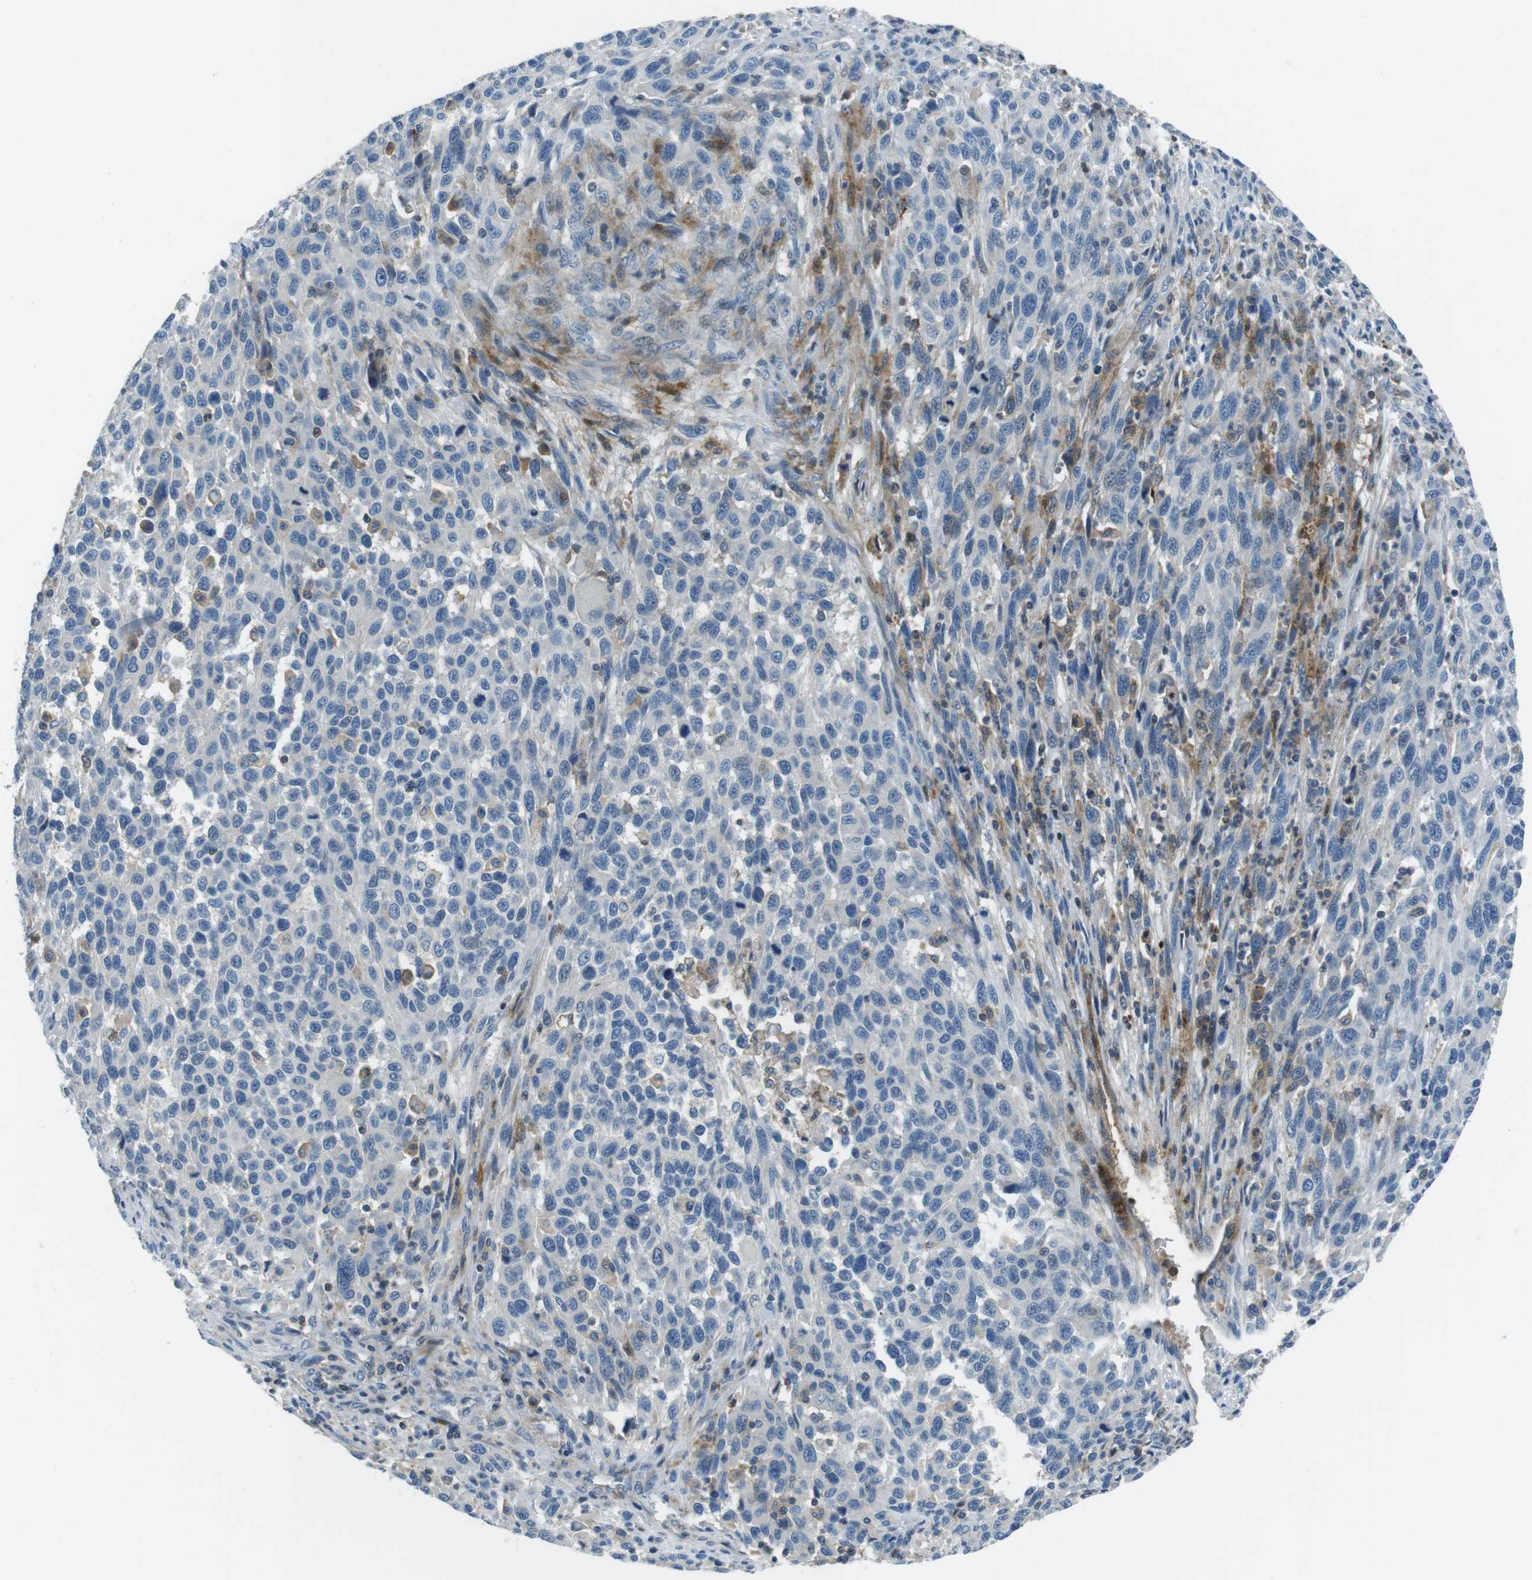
{"staining": {"intensity": "negative", "quantity": "none", "location": "none"}, "tissue": "melanoma", "cell_type": "Tumor cells", "image_type": "cancer", "snomed": [{"axis": "morphology", "description": "Malignant melanoma, Metastatic site"}, {"axis": "topography", "description": "Lymph node"}], "caption": "IHC of melanoma demonstrates no positivity in tumor cells. (DAB immunohistochemistry with hematoxylin counter stain).", "gene": "ARVCF", "patient": {"sex": "male", "age": 61}}